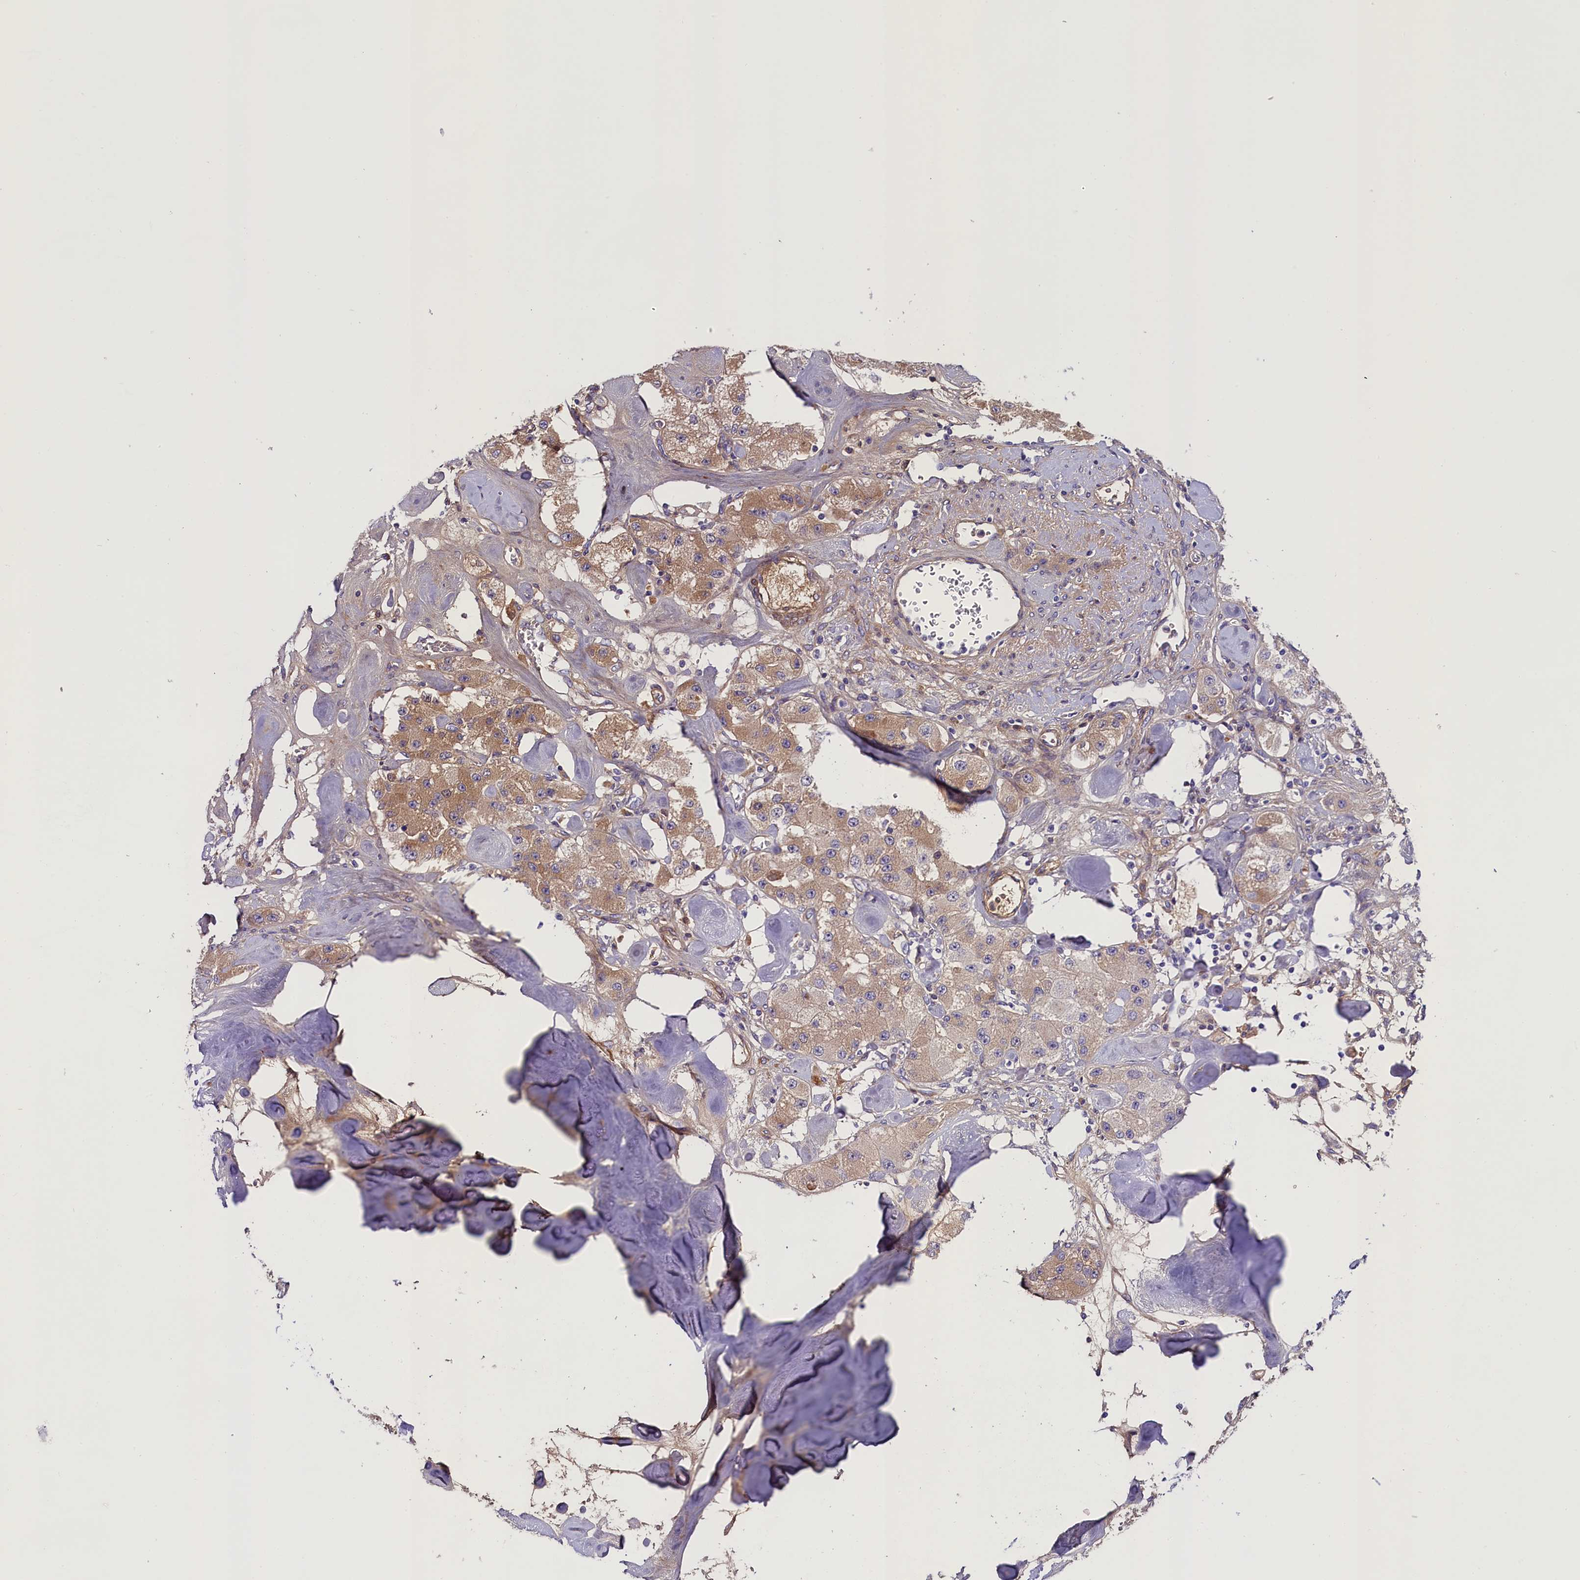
{"staining": {"intensity": "moderate", "quantity": ">75%", "location": "cytoplasmic/membranous"}, "tissue": "carcinoid", "cell_type": "Tumor cells", "image_type": "cancer", "snomed": [{"axis": "morphology", "description": "Carcinoid, malignant, NOS"}, {"axis": "topography", "description": "Pancreas"}], "caption": "Human carcinoid (malignant) stained with a brown dye exhibits moderate cytoplasmic/membranous positive expression in about >75% of tumor cells.", "gene": "SOD3", "patient": {"sex": "male", "age": 41}}